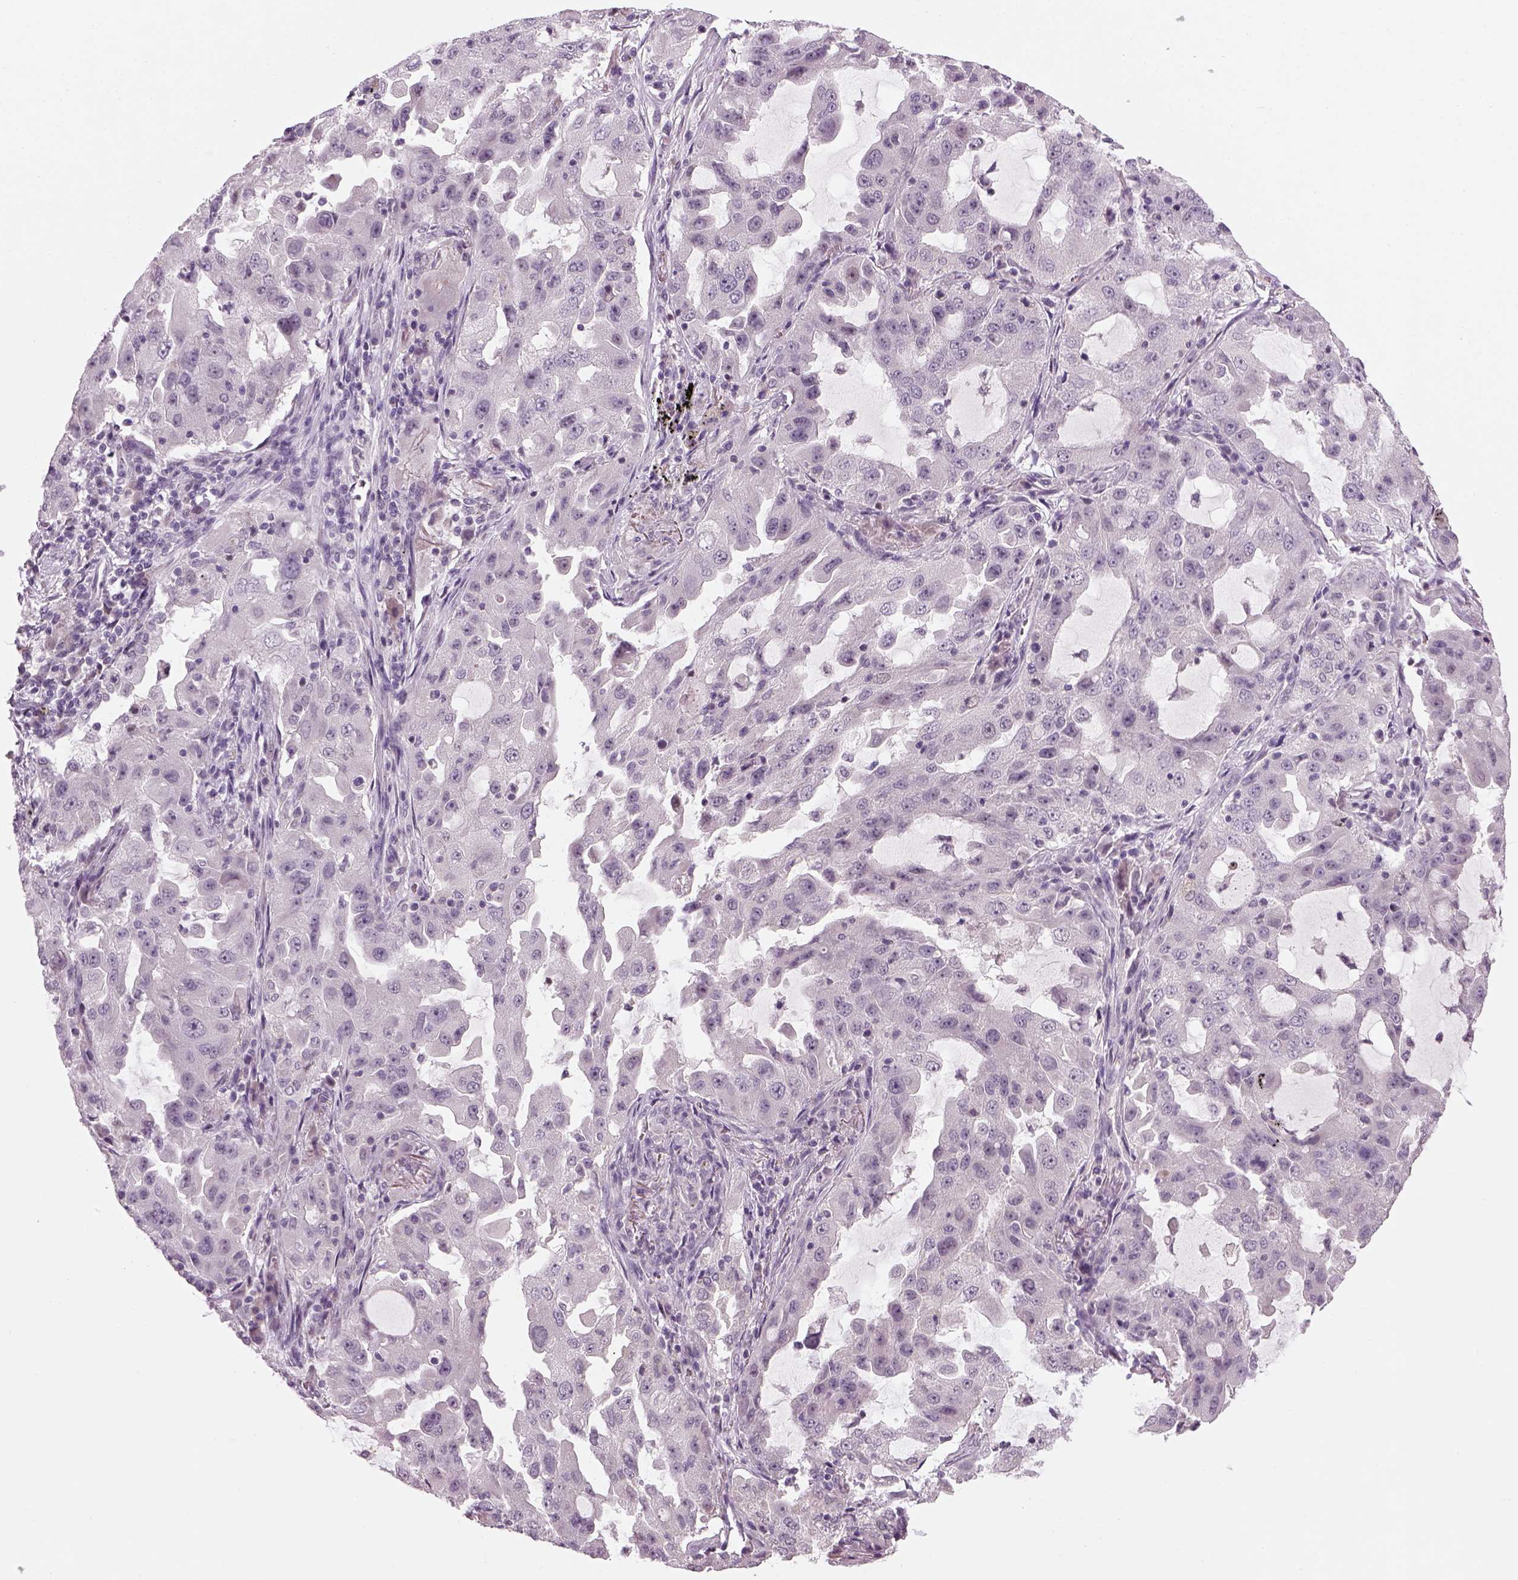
{"staining": {"intensity": "negative", "quantity": "none", "location": "none"}, "tissue": "lung cancer", "cell_type": "Tumor cells", "image_type": "cancer", "snomed": [{"axis": "morphology", "description": "Adenocarcinoma, NOS"}, {"axis": "topography", "description": "Lung"}], "caption": "This is an immunohistochemistry histopathology image of human lung cancer. There is no positivity in tumor cells.", "gene": "GDNF", "patient": {"sex": "female", "age": 61}}